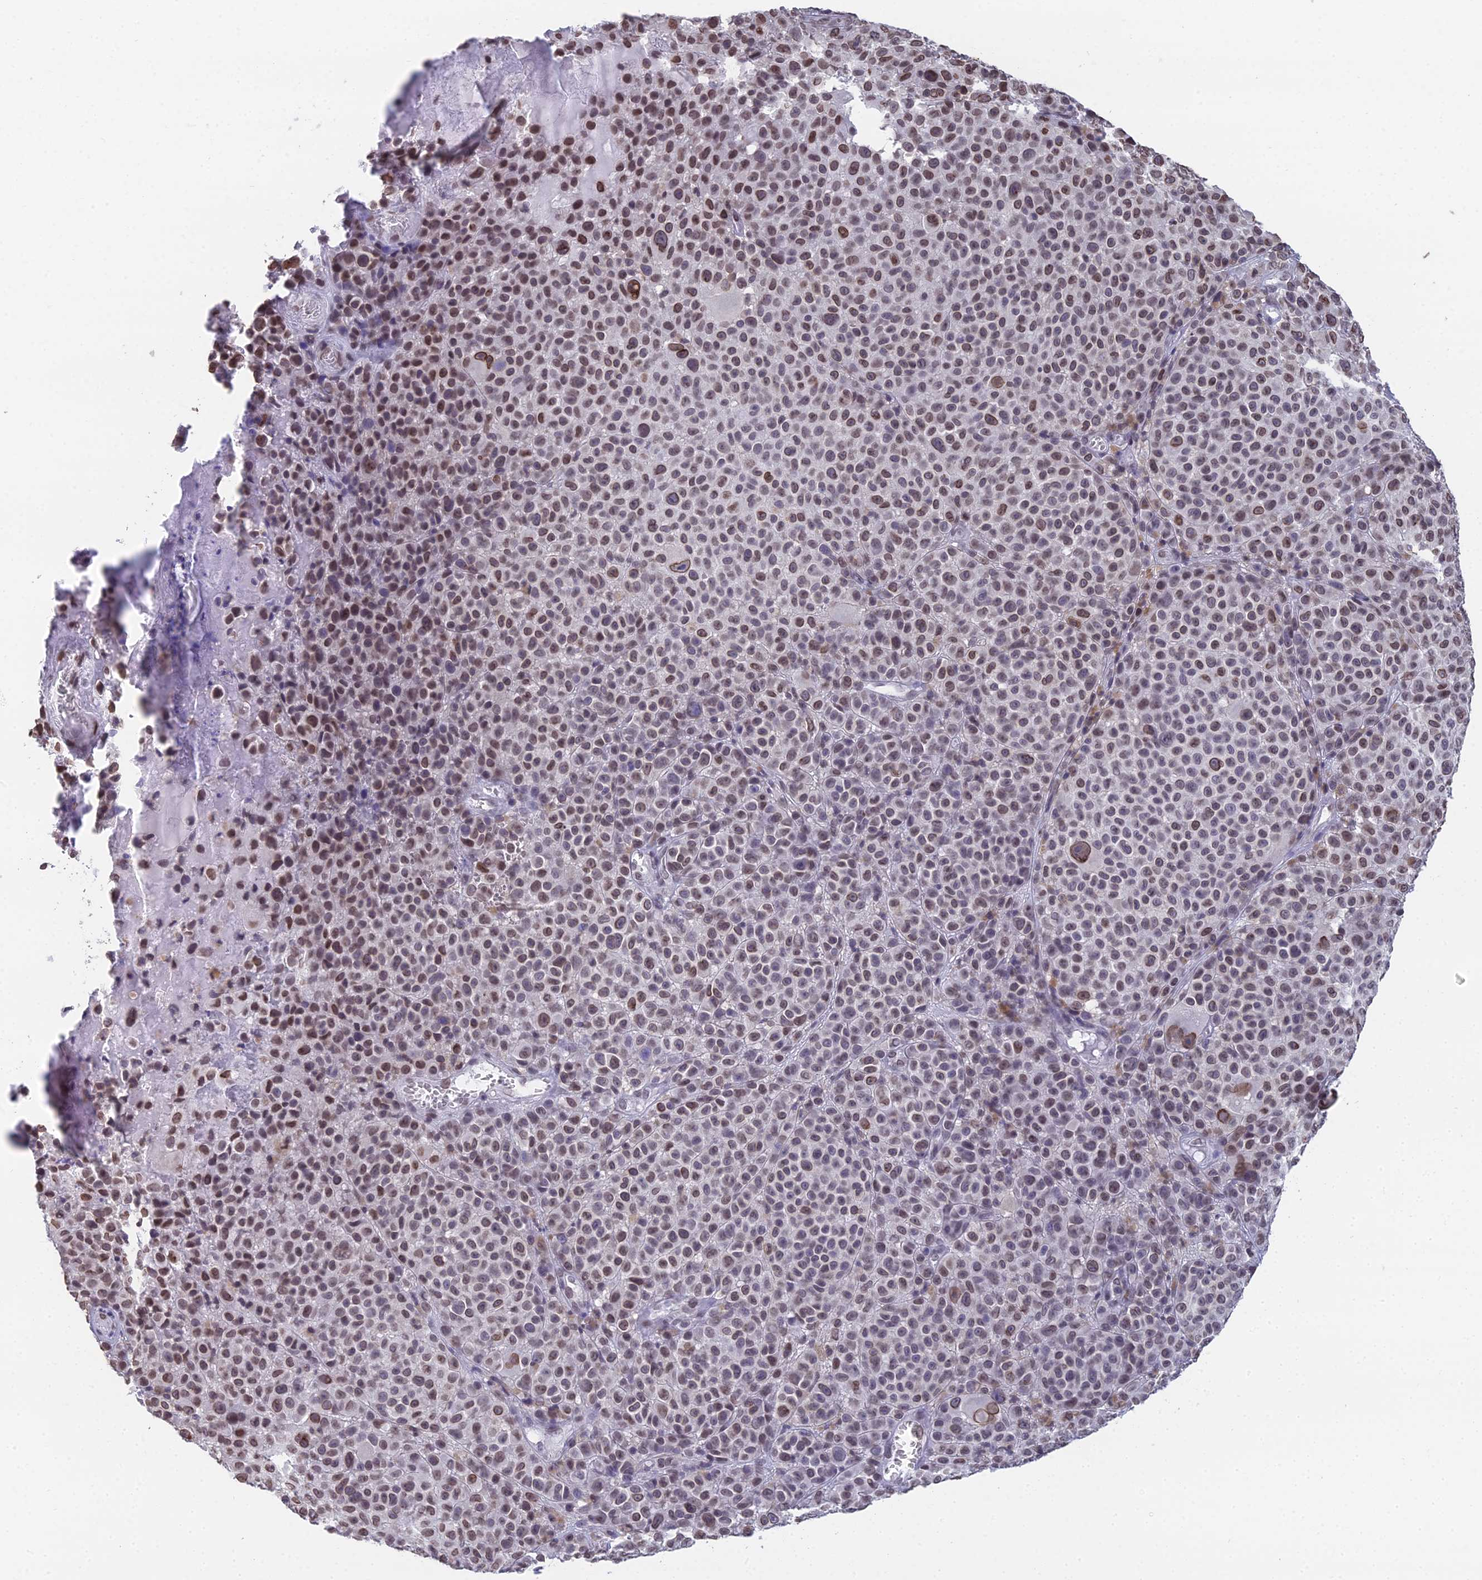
{"staining": {"intensity": "moderate", "quantity": ">75%", "location": "nuclear"}, "tissue": "melanoma", "cell_type": "Tumor cells", "image_type": "cancer", "snomed": [{"axis": "morphology", "description": "Malignant melanoma, NOS"}, {"axis": "topography", "description": "Skin"}], "caption": "High-magnification brightfield microscopy of melanoma stained with DAB (brown) and counterstained with hematoxylin (blue). tumor cells exhibit moderate nuclear staining is present in about>75% of cells. The staining is performed using DAB (3,3'-diaminobenzidine) brown chromogen to label protein expression. The nuclei are counter-stained blue using hematoxylin.", "gene": "CCDC97", "patient": {"sex": "female", "age": 94}}